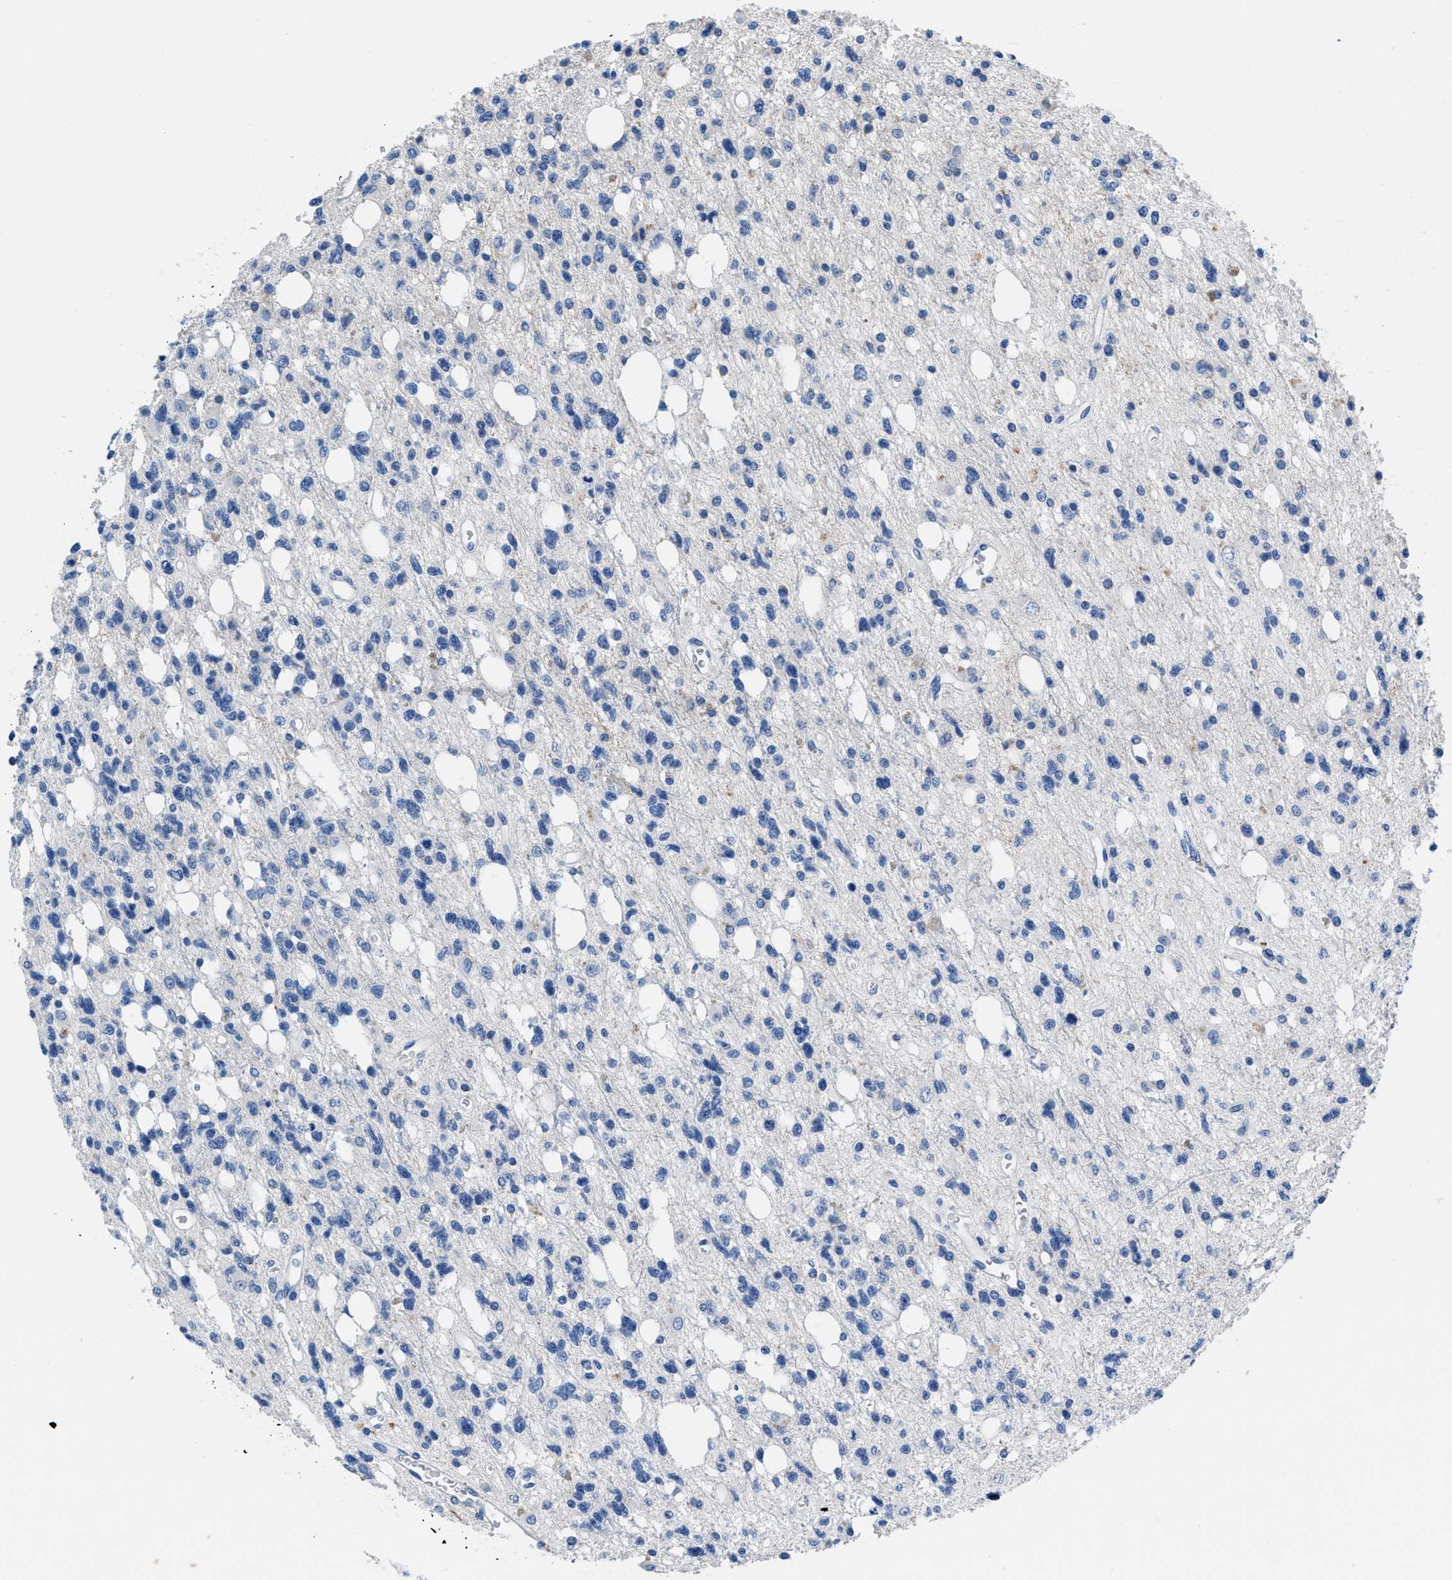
{"staining": {"intensity": "negative", "quantity": "none", "location": "none"}, "tissue": "glioma", "cell_type": "Tumor cells", "image_type": "cancer", "snomed": [{"axis": "morphology", "description": "Glioma, malignant, High grade"}, {"axis": "topography", "description": "Brain"}], "caption": "Tumor cells show no significant protein staining in glioma.", "gene": "SLFN13", "patient": {"sex": "female", "age": 62}}